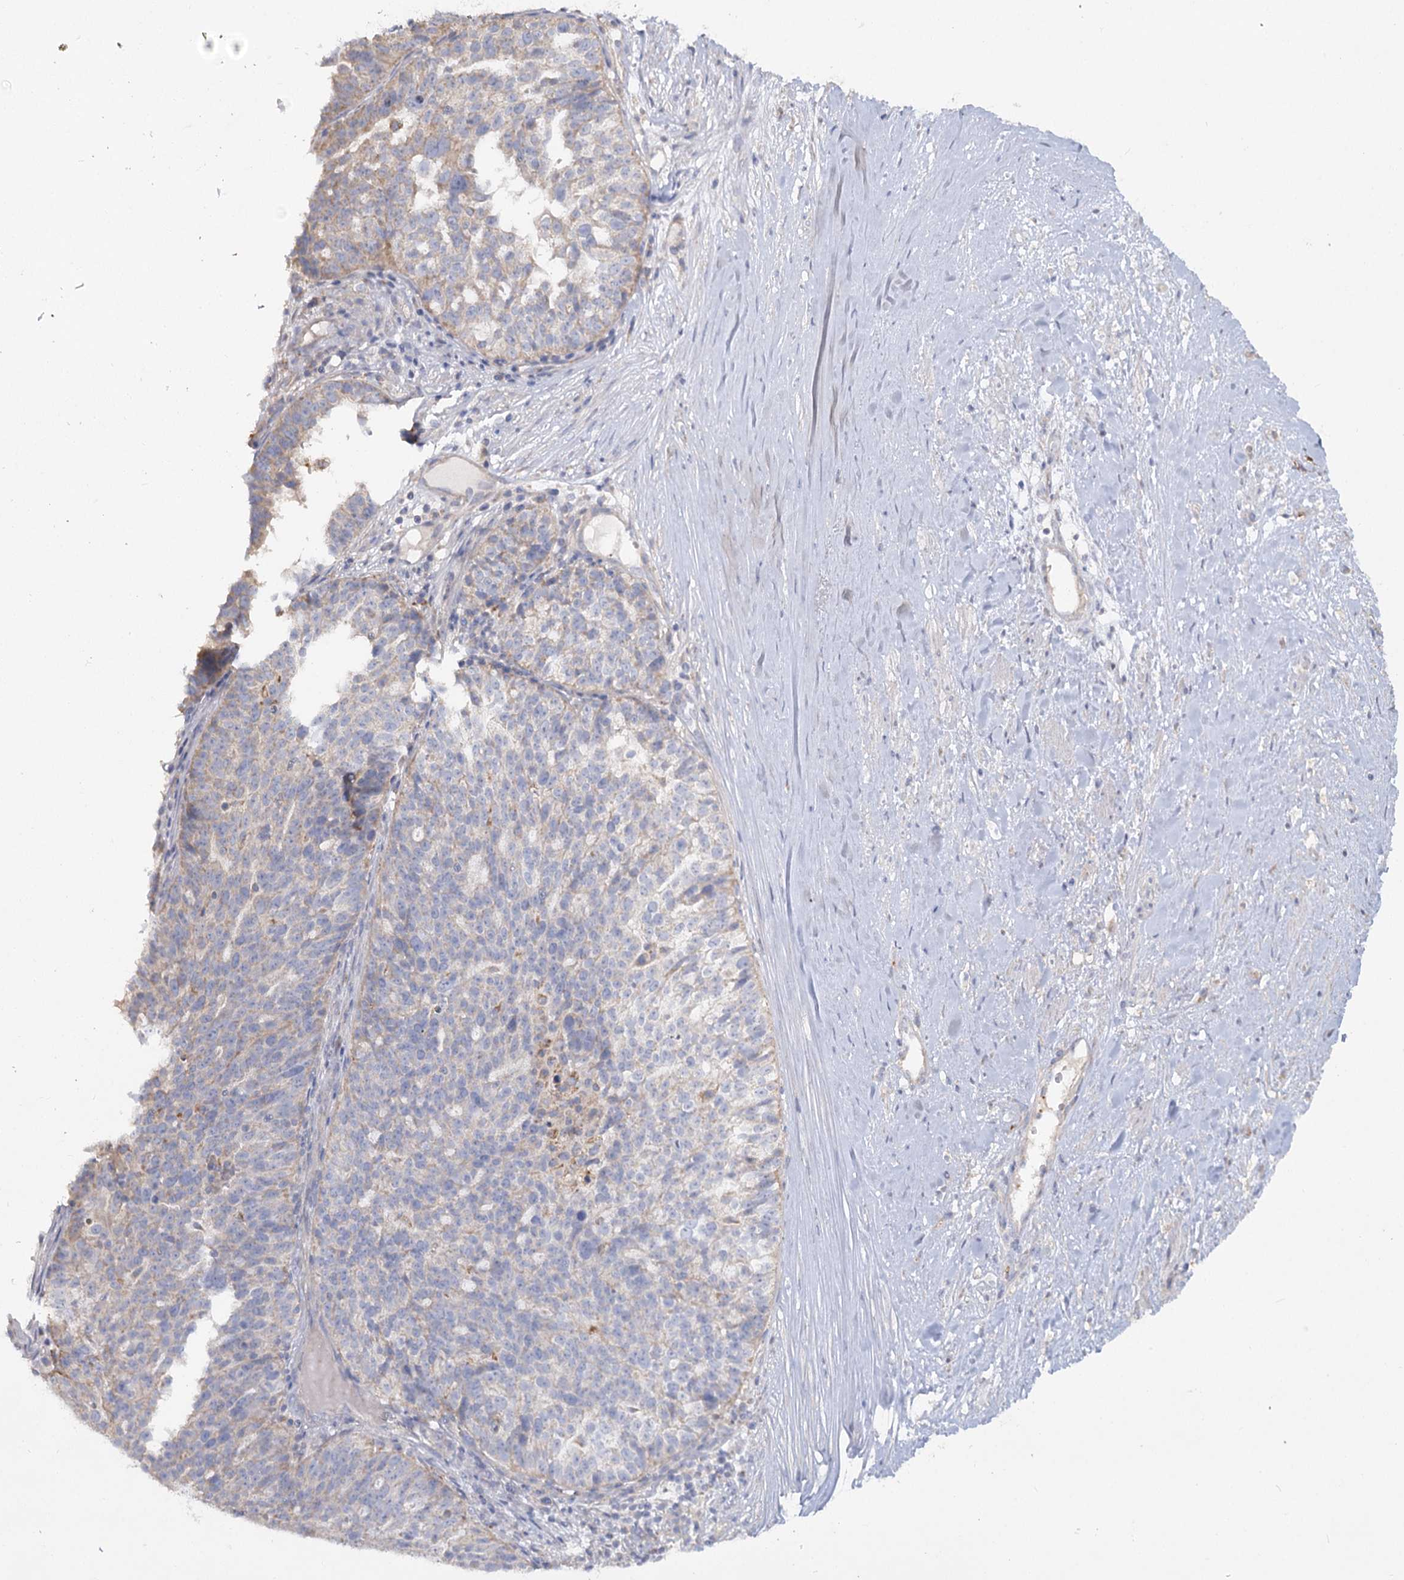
{"staining": {"intensity": "weak", "quantity": "25%-75%", "location": "cytoplasmic/membranous"}, "tissue": "ovarian cancer", "cell_type": "Tumor cells", "image_type": "cancer", "snomed": [{"axis": "morphology", "description": "Cystadenocarcinoma, serous, NOS"}, {"axis": "topography", "description": "Ovary"}], "caption": "DAB immunohistochemical staining of human serous cystadenocarcinoma (ovarian) shows weak cytoplasmic/membranous protein positivity in approximately 25%-75% of tumor cells.", "gene": "TMEM187", "patient": {"sex": "female", "age": 59}}